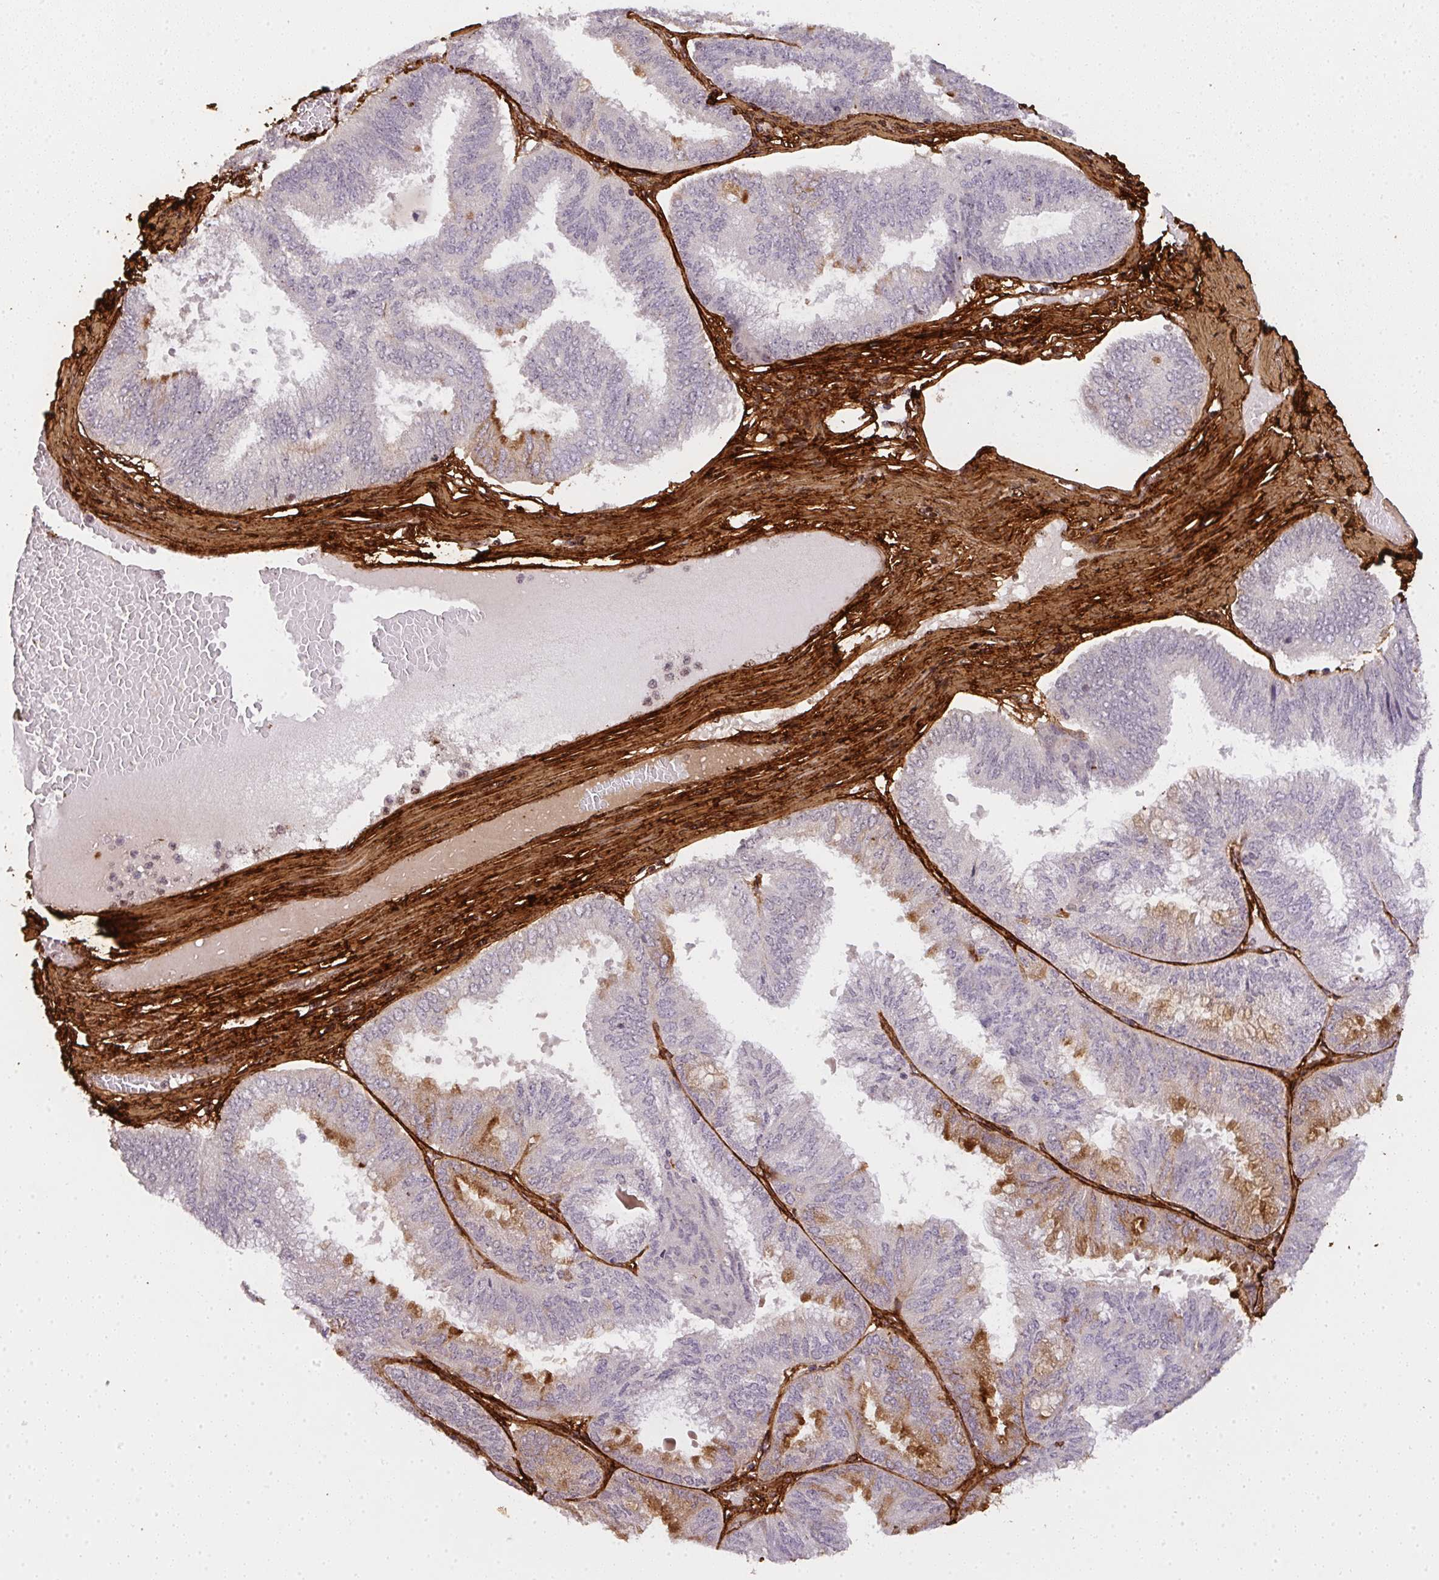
{"staining": {"intensity": "moderate", "quantity": "<25%", "location": "cytoplasmic/membranous"}, "tissue": "endometrial cancer", "cell_type": "Tumor cells", "image_type": "cancer", "snomed": [{"axis": "morphology", "description": "Adenocarcinoma, NOS"}, {"axis": "topography", "description": "Endometrium"}], "caption": "A low amount of moderate cytoplasmic/membranous positivity is identified in about <25% of tumor cells in endometrial cancer tissue.", "gene": "COL3A1", "patient": {"sex": "female", "age": 49}}